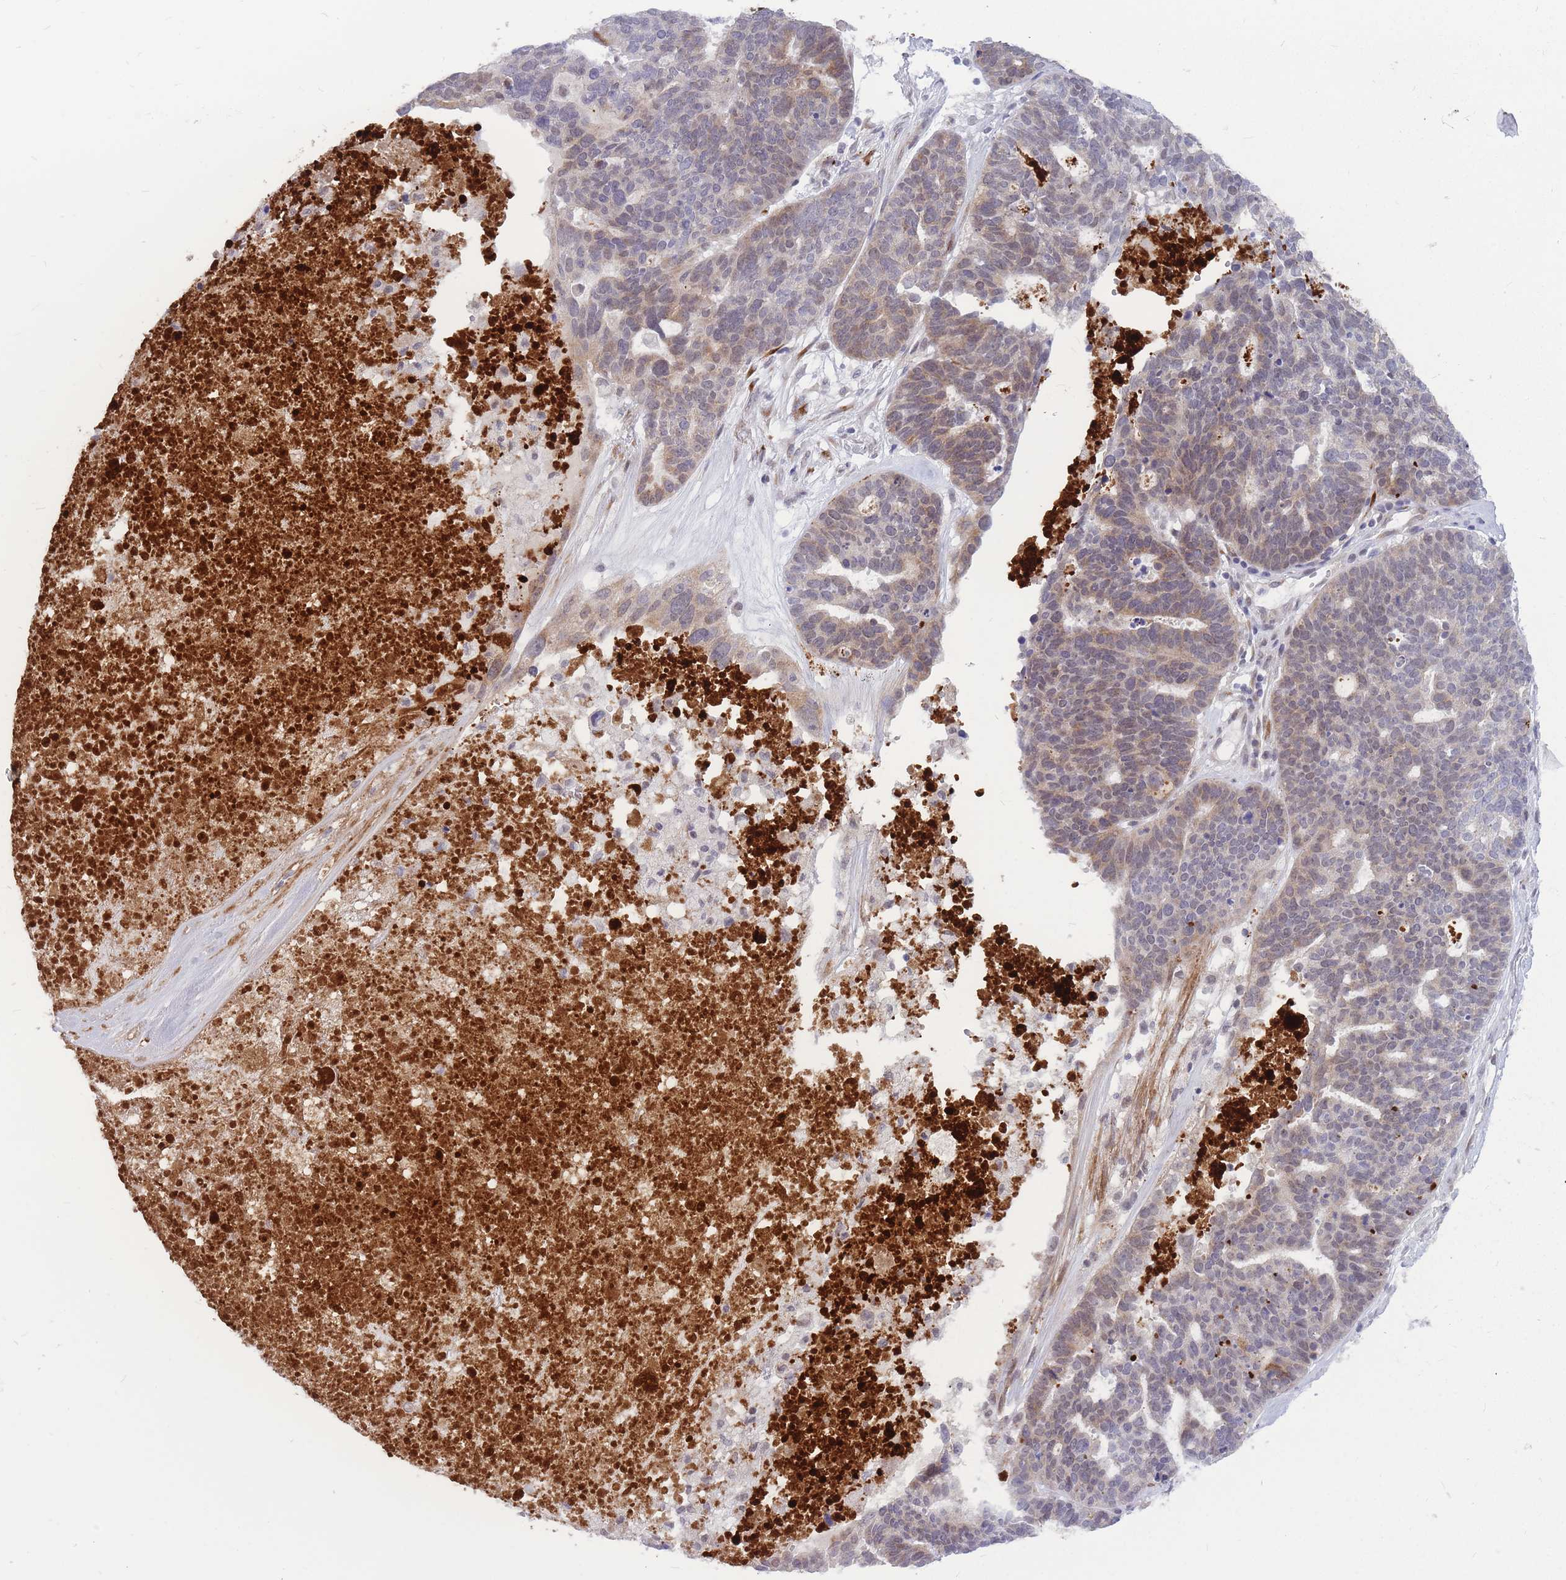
{"staining": {"intensity": "weak", "quantity": "25%-75%", "location": "cytoplasmic/membranous,nuclear"}, "tissue": "ovarian cancer", "cell_type": "Tumor cells", "image_type": "cancer", "snomed": [{"axis": "morphology", "description": "Cystadenocarcinoma, serous, NOS"}, {"axis": "topography", "description": "Ovary"}], "caption": "This image demonstrates ovarian serous cystadenocarcinoma stained with immunohistochemistry (IHC) to label a protein in brown. The cytoplasmic/membranous and nuclear of tumor cells show weak positivity for the protein. Nuclei are counter-stained blue.", "gene": "ADD2", "patient": {"sex": "female", "age": 59}}